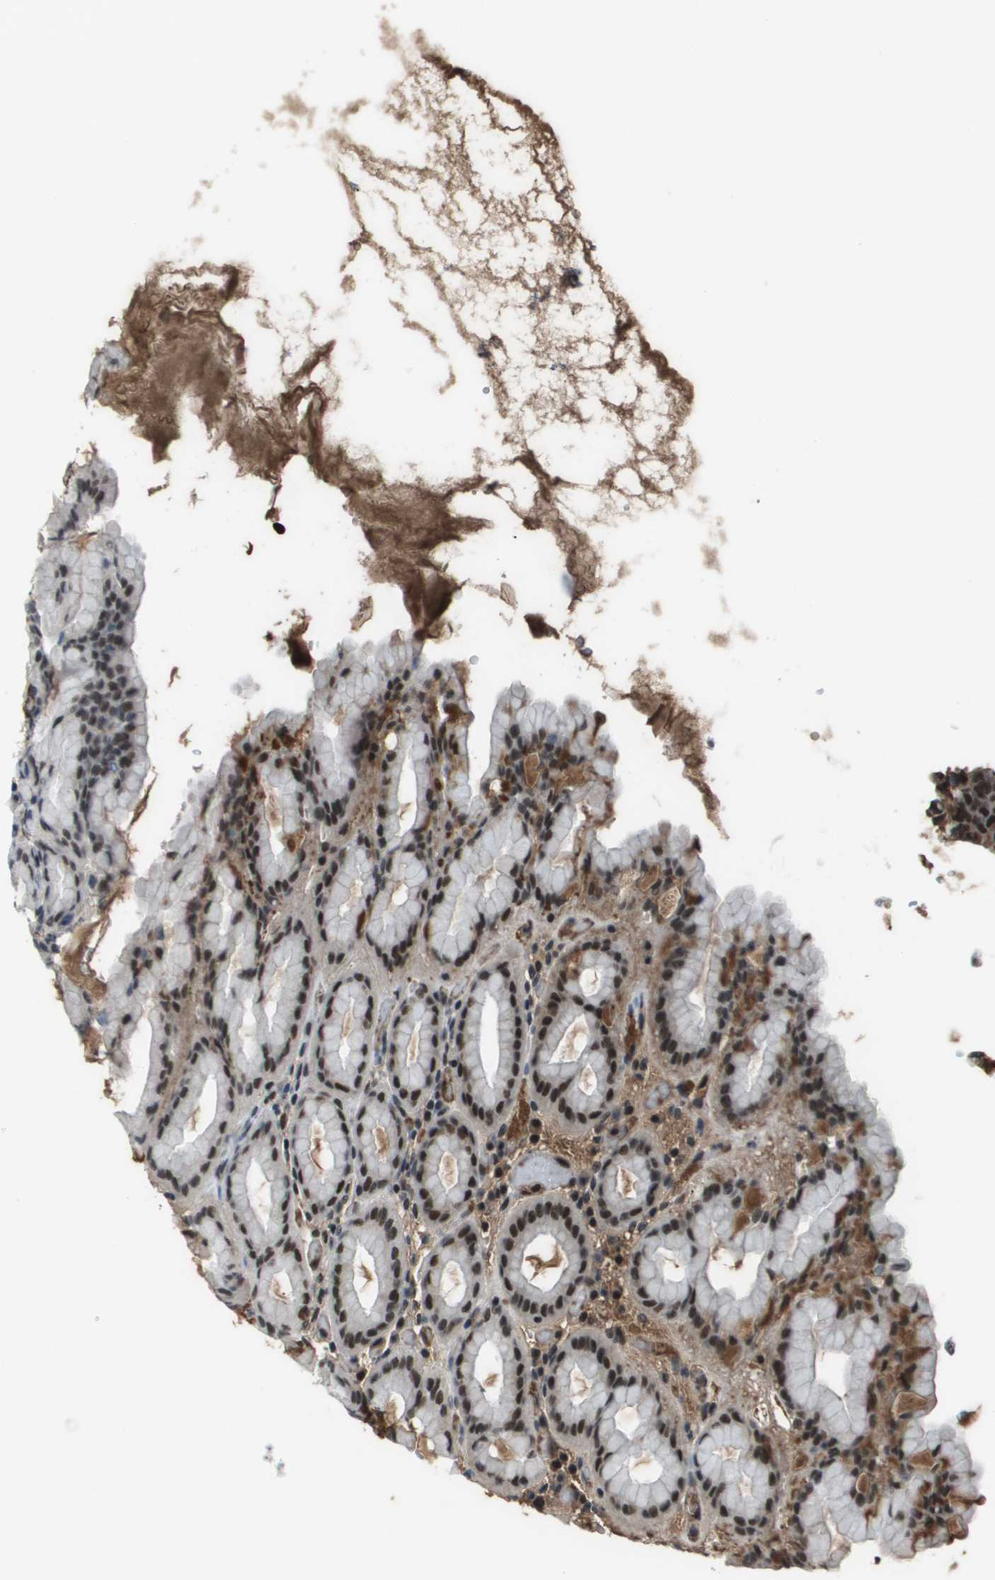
{"staining": {"intensity": "strong", "quantity": "25%-75%", "location": "nuclear"}, "tissue": "stomach", "cell_type": "Glandular cells", "image_type": "normal", "snomed": [{"axis": "morphology", "description": "Normal tissue, NOS"}, {"axis": "topography", "description": "Stomach, upper"}], "caption": "Stomach stained for a protein (brown) reveals strong nuclear positive staining in about 25%-75% of glandular cells.", "gene": "THRAP3", "patient": {"sex": "male", "age": 68}}